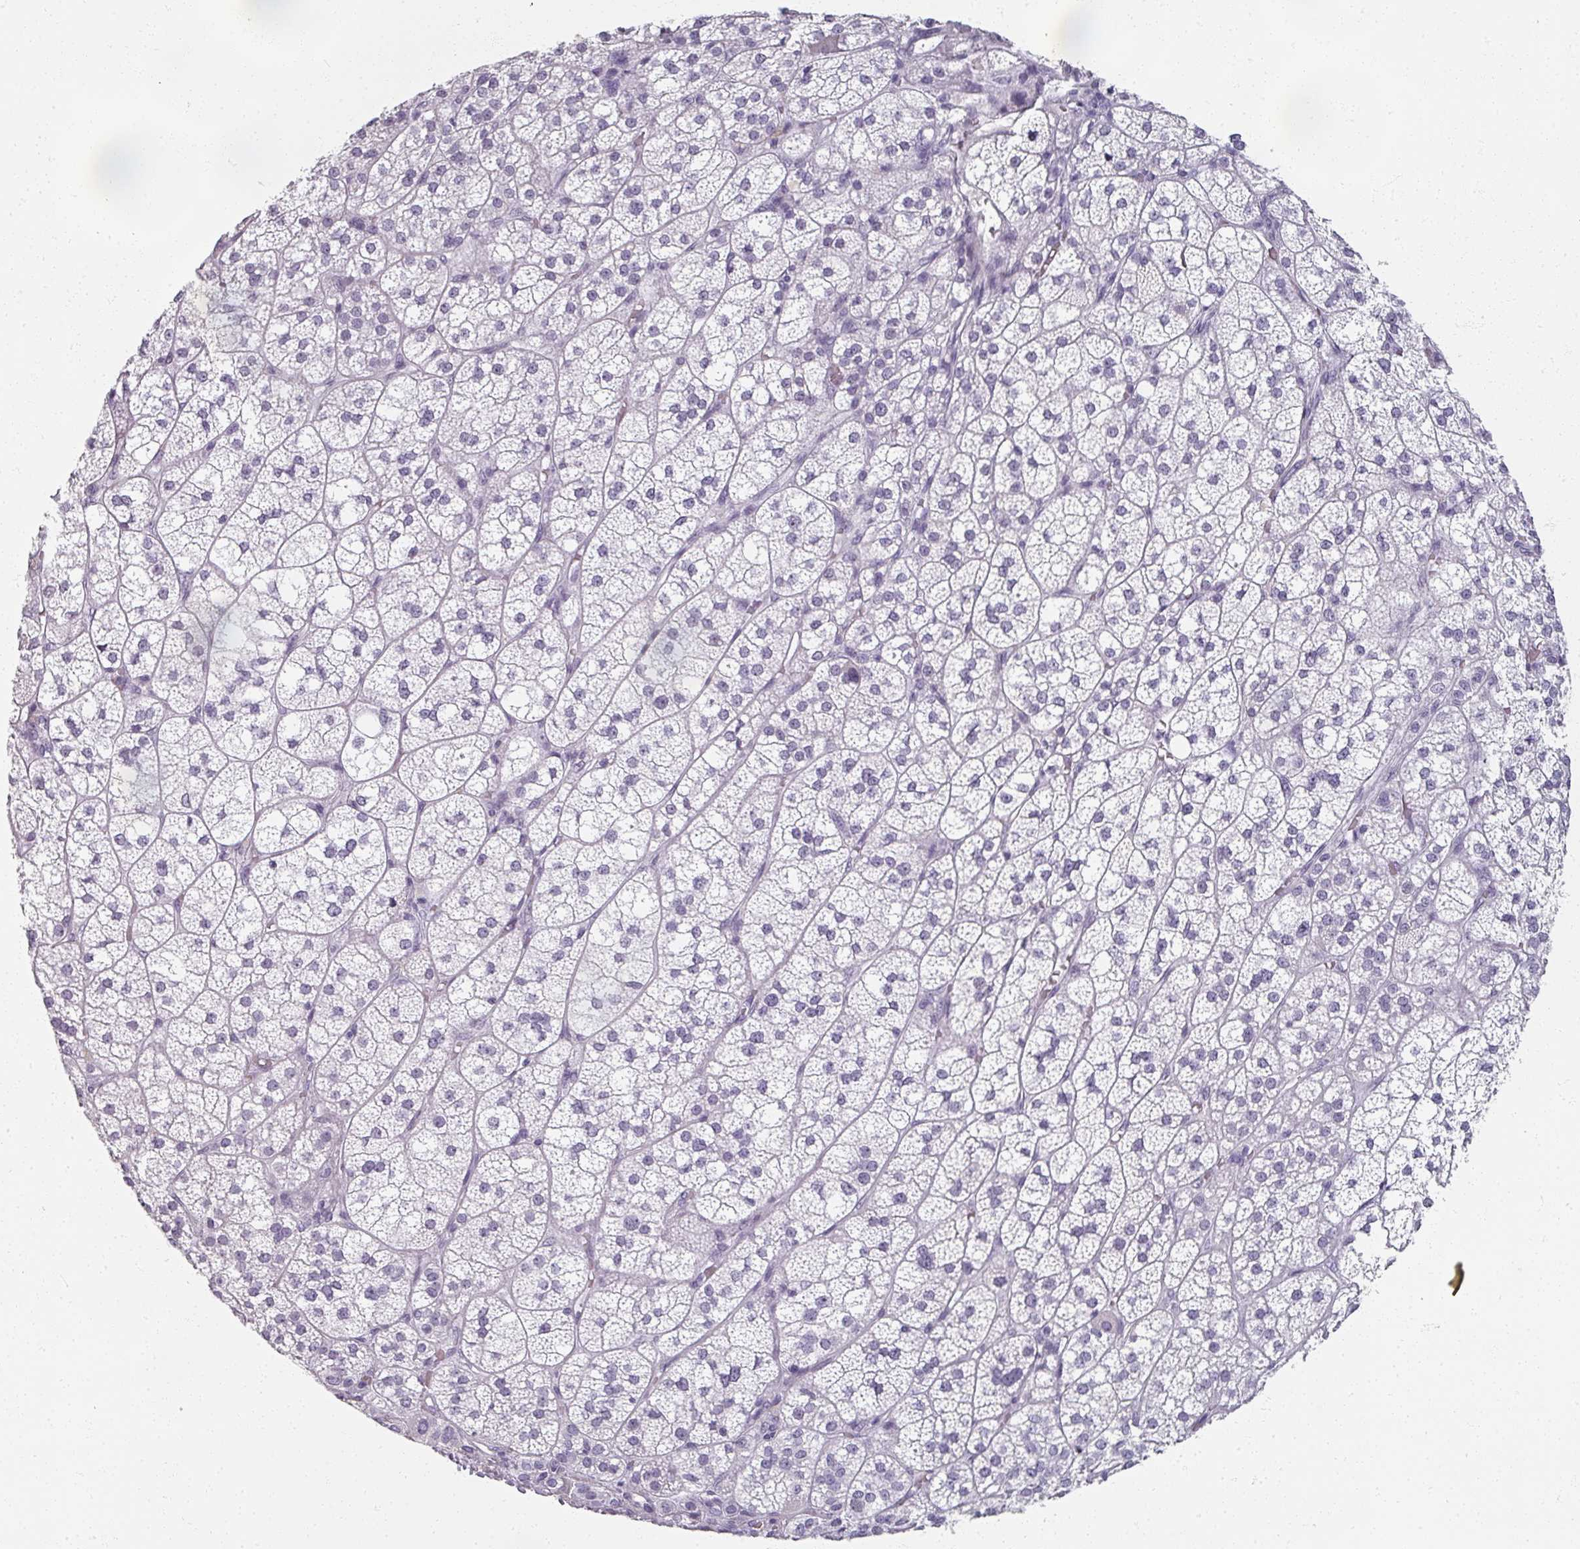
{"staining": {"intensity": "negative", "quantity": "none", "location": "none"}, "tissue": "adrenal gland", "cell_type": "Glandular cells", "image_type": "normal", "snomed": [{"axis": "morphology", "description": "Normal tissue, NOS"}, {"axis": "topography", "description": "Adrenal gland"}], "caption": "The photomicrograph shows no staining of glandular cells in benign adrenal gland.", "gene": "REG3A", "patient": {"sex": "female", "age": 60}}